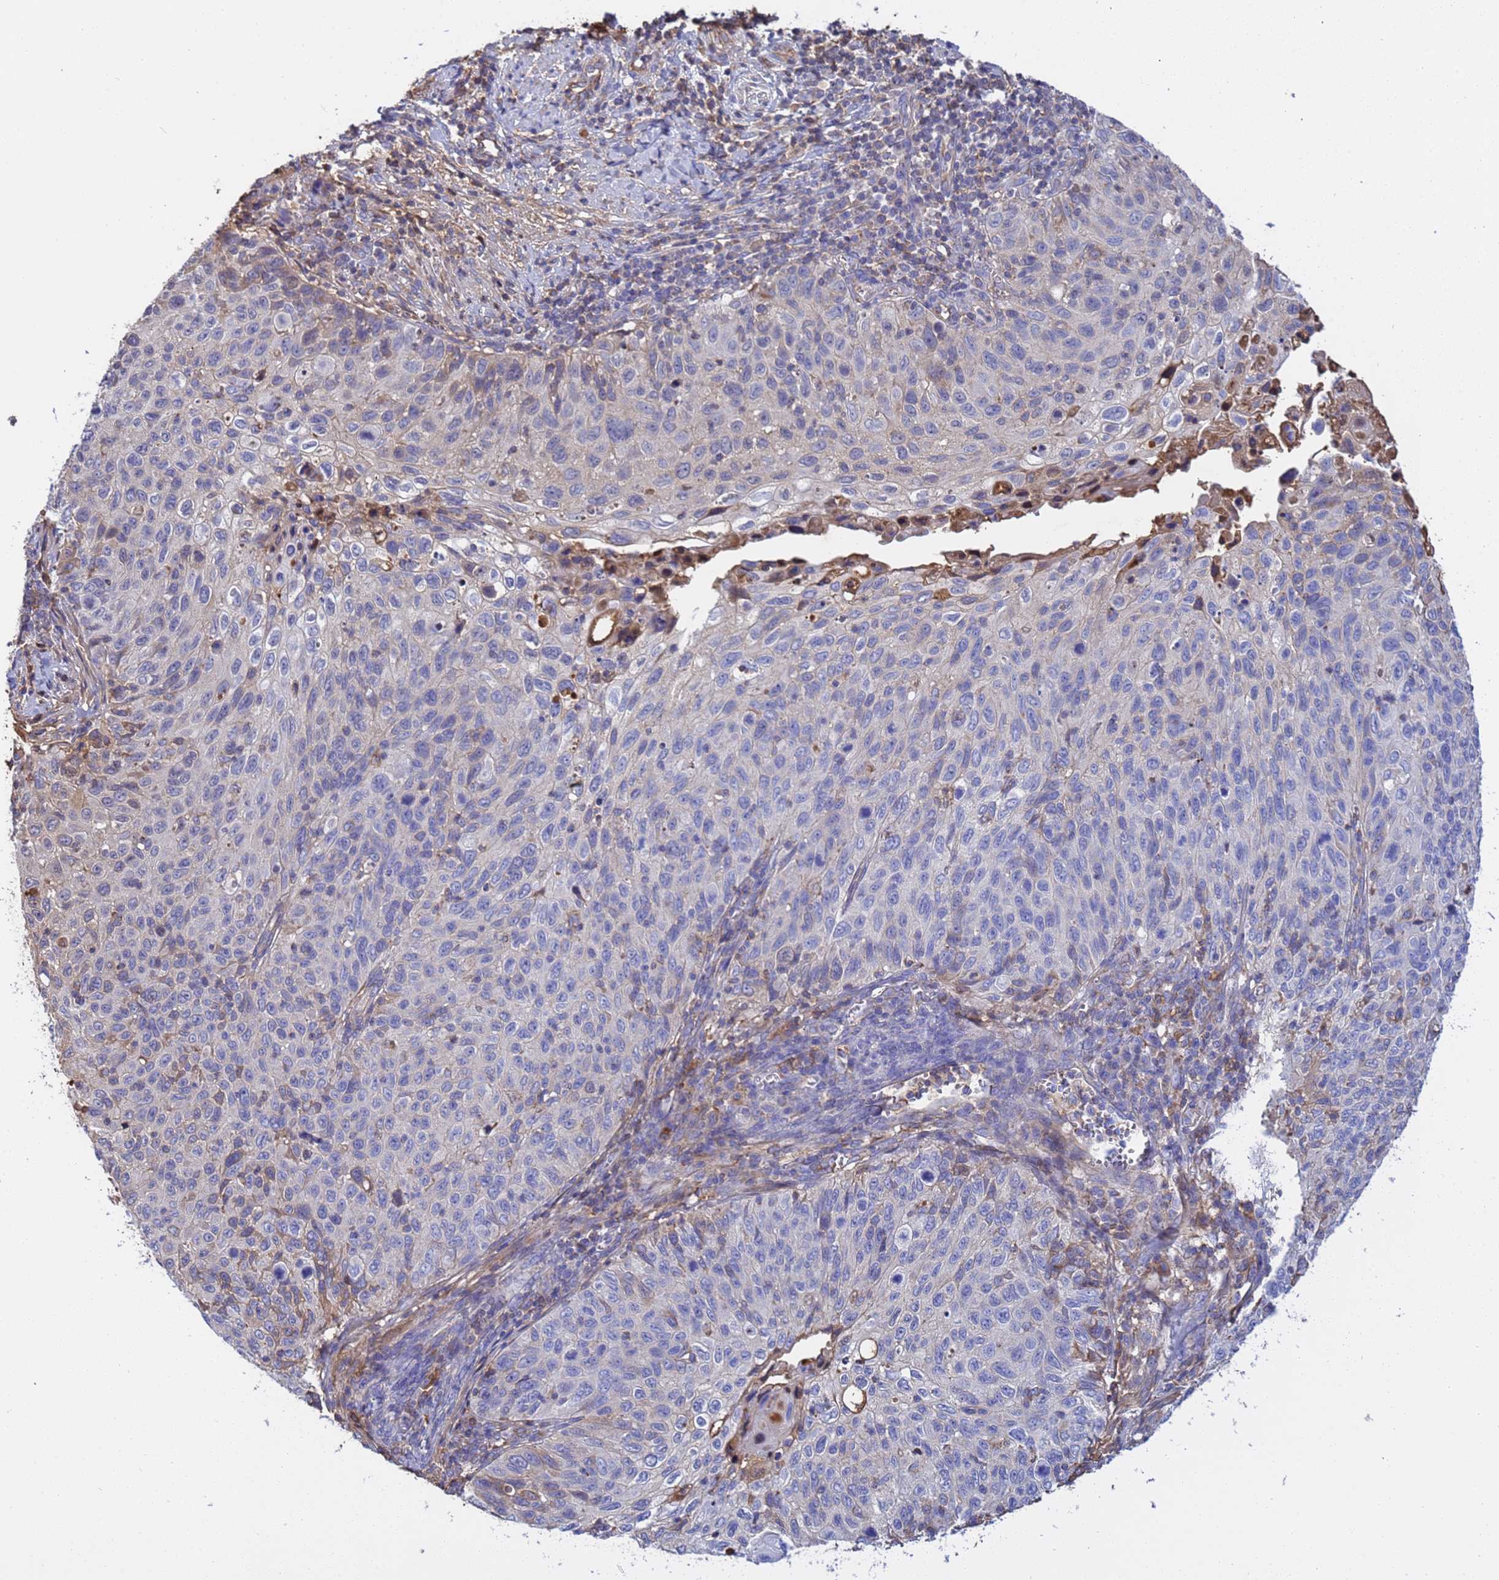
{"staining": {"intensity": "weak", "quantity": "<25%", "location": "cytoplasmic/membranous"}, "tissue": "cervical cancer", "cell_type": "Tumor cells", "image_type": "cancer", "snomed": [{"axis": "morphology", "description": "Squamous cell carcinoma, NOS"}, {"axis": "topography", "description": "Cervix"}], "caption": "This is a photomicrograph of immunohistochemistry staining of cervical squamous cell carcinoma, which shows no staining in tumor cells.", "gene": "GLUD1", "patient": {"sex": "female", "age": 70}}